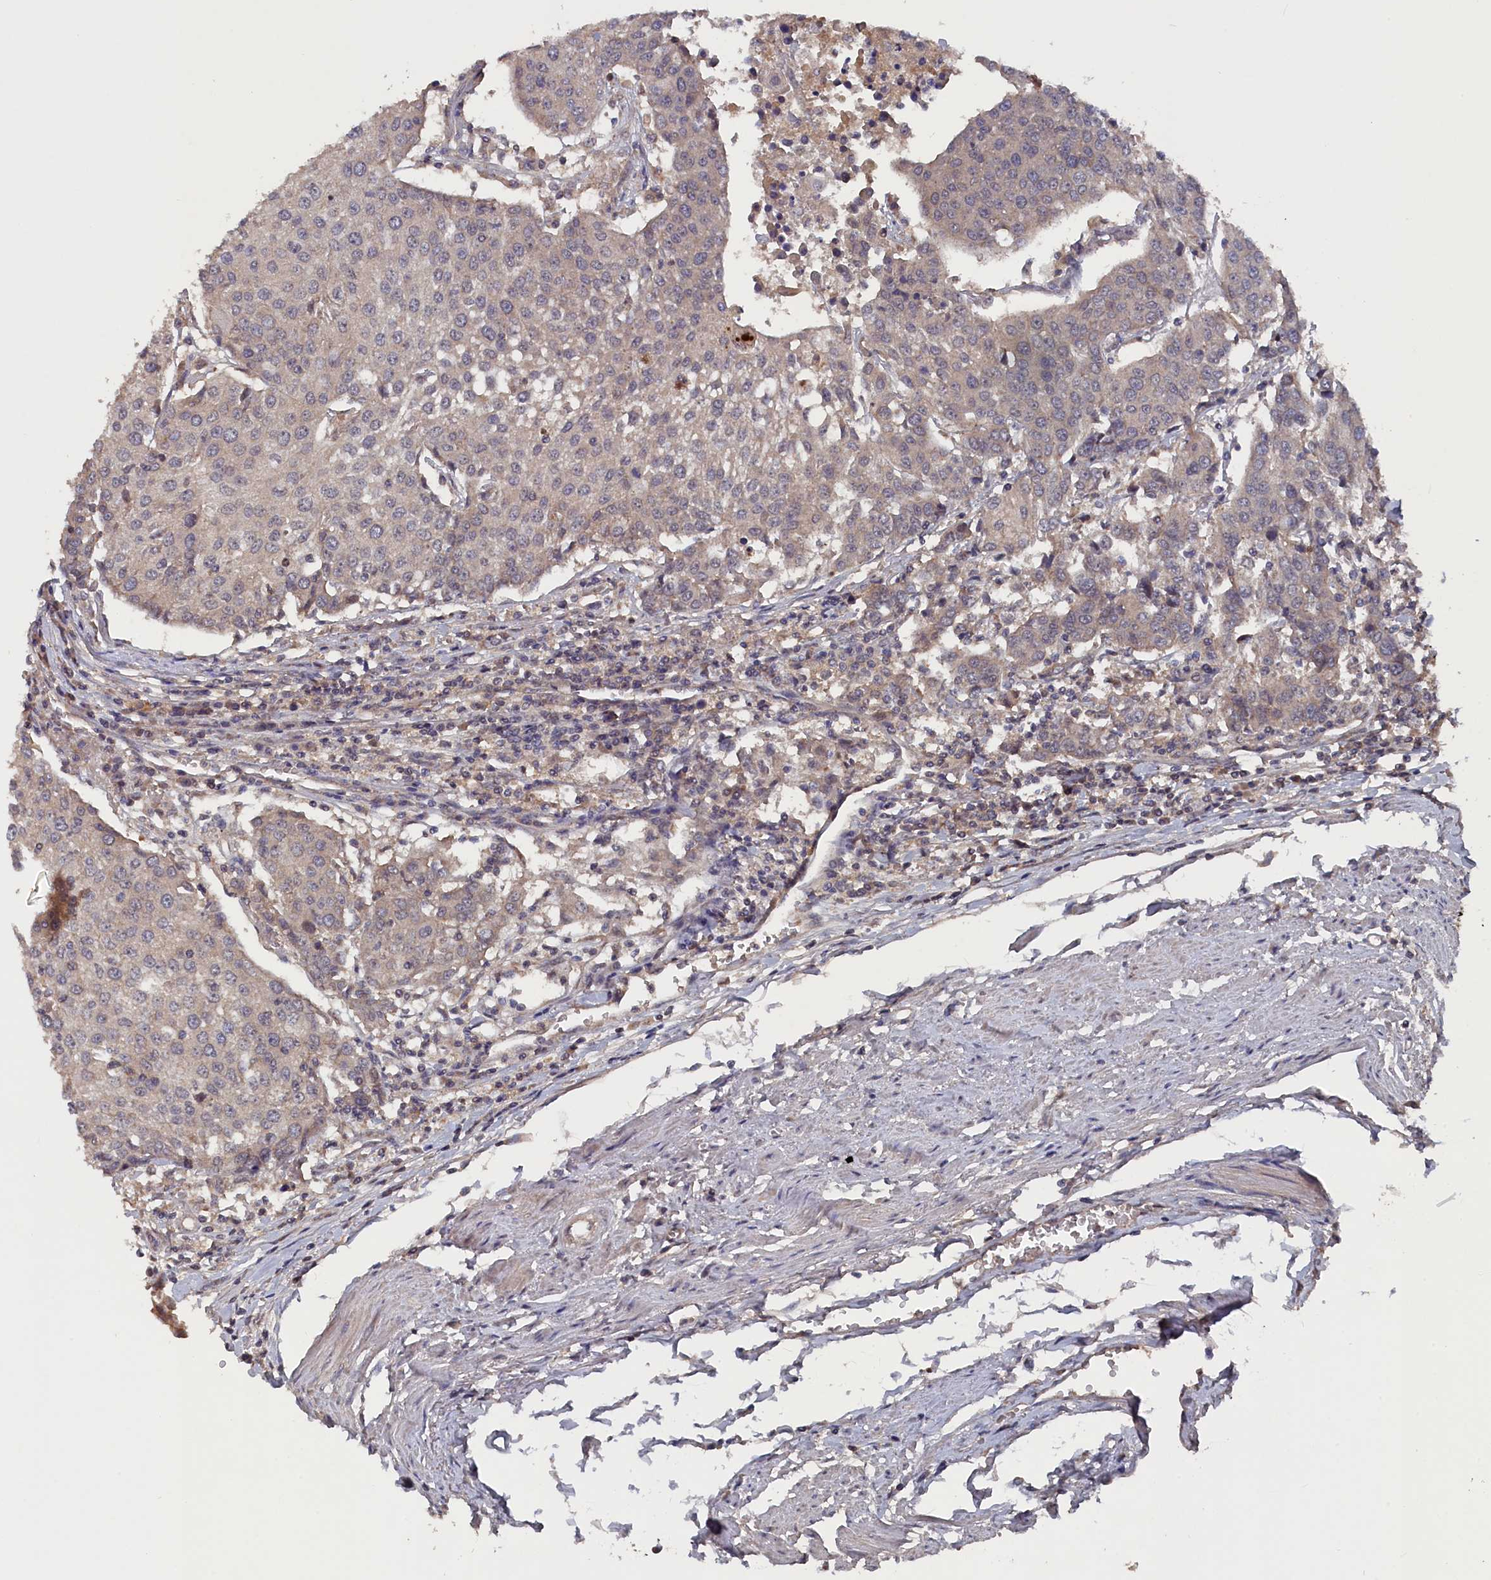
{"staining": {"intensity": "weak", "quantity": "25%-75%", "location": "cytoplasmic/membranous"}, "tissue": "urothelial cancer", "cell_type": "Tumor cells", "image_type": "cancer", "snomed": [{"axis": "morphology", "description": "Urothelial carcinoma, High grade"}, {"axis": "topography", "description": "Urinary bladder"}], "caption": "Protein staining exhibits weak cytoplasmic/membranous staining in approximately 25%-75% of tumor cells in urothelial cancer. The protein of interest is stained brown, and the nuclei are stained in blue (DAB (3,3'-diaminobenzidine) IHC with brightfield microscopy, high magnification).", "gene": "TMC5", "patient": {"sex": "female", "age": 85}}